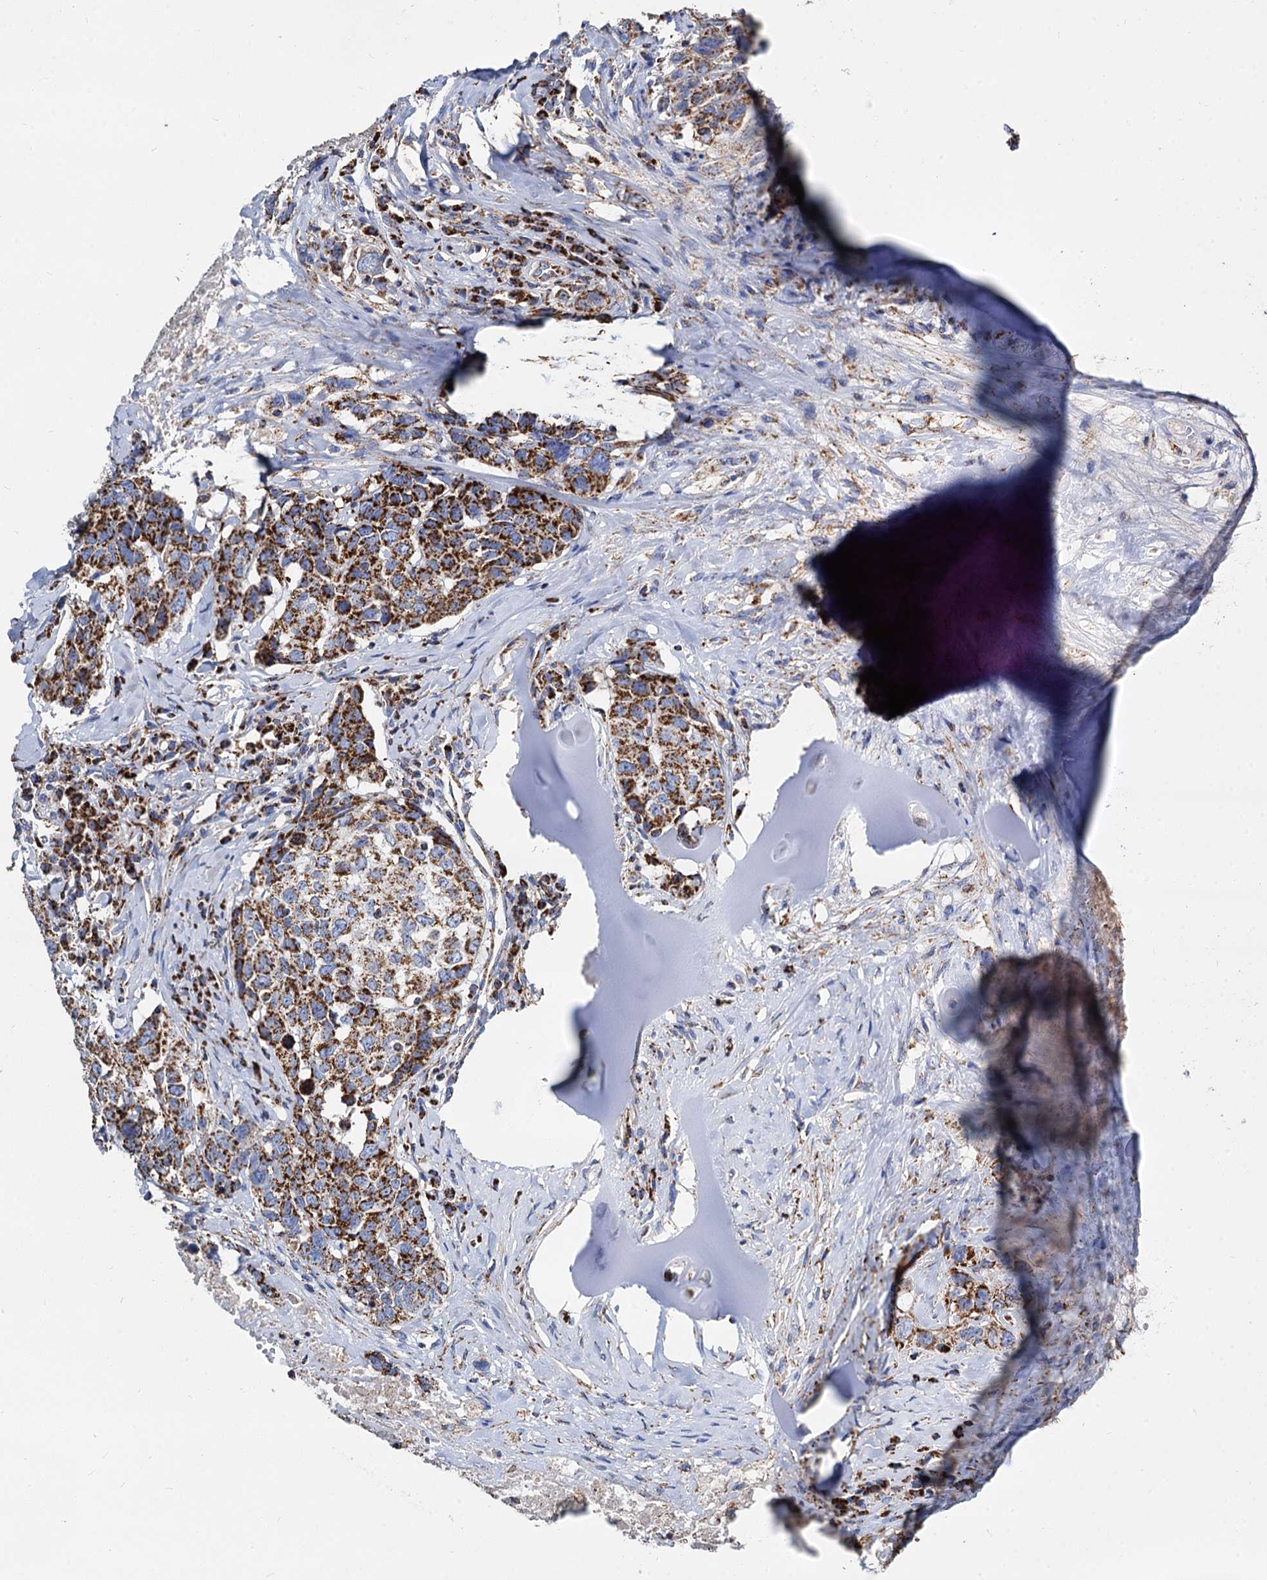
{"staining": {"intensity": "strong", "quantity": ">75%", "location": "cytoplasmic/membranous"}, "tissue": "head and neck cancer", "cell_type": "Tumor cells", "image_type": "cancer", "snomed": [{"axis": "morphology", "description": "Squamous cell carcinoma, NOS"}, {"axis": "topography", "description": "Head-Neck"}], "caption": "DAB (3,3'-diaminobenzidine) immunohistochemical staining of head and neck squamous cell carcinoma exhibits strong cytoplasmic/membranous protein expression in about >75% of tumor cells.", "gene": "TIMM10", "patient": {"sex": "male", "age": 66}}